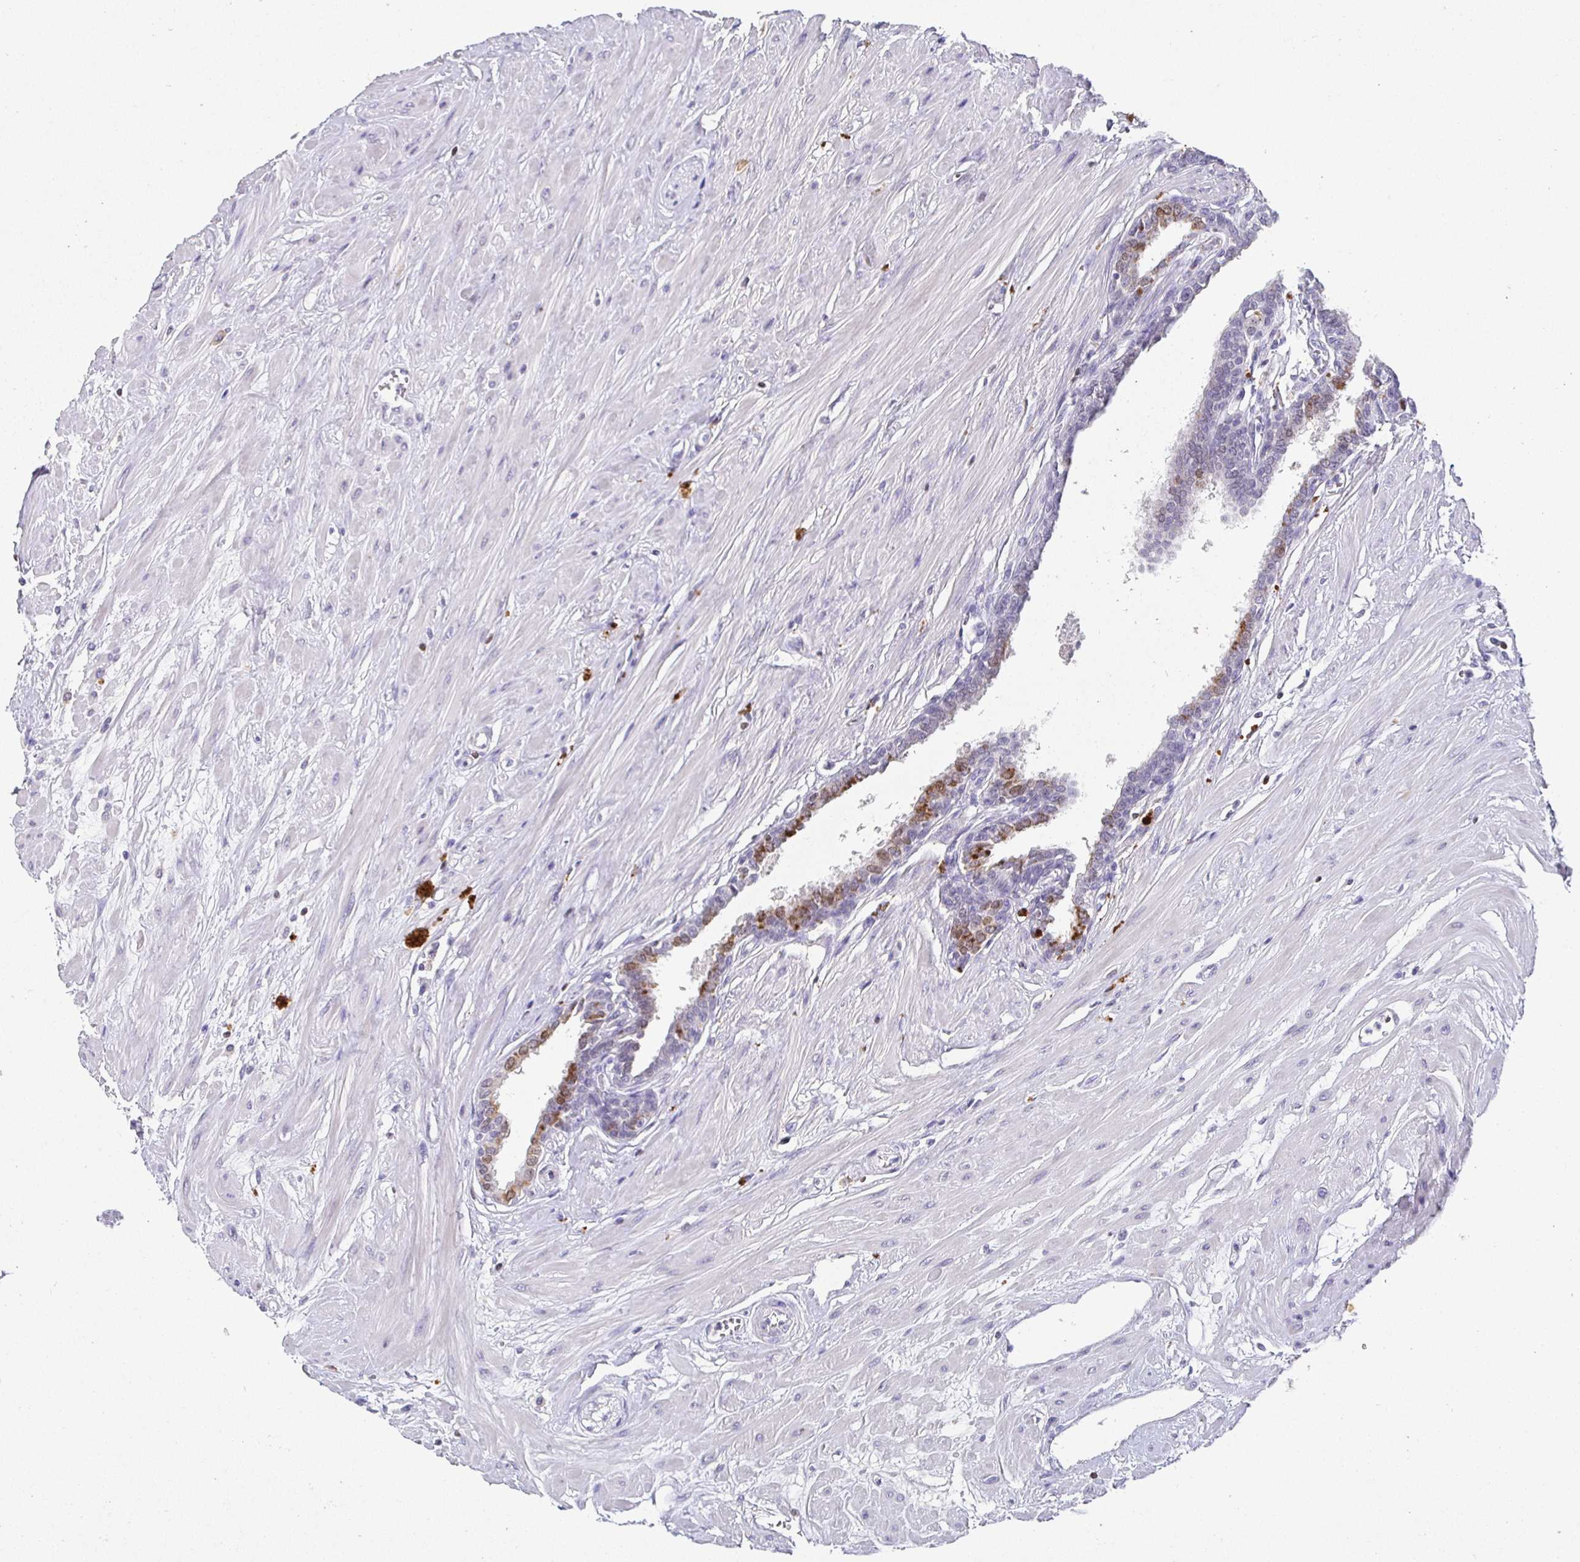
{"staining": {"intensity": "moderate", "quantity": "25%-75%", "location": "nuclear"}, "tissue": "seminal vesicle", "cell_type": "Glandular cells", "image_type": "normal", "snomed": [{"axis": "morphology", "description": "Normal tissue, NOS"}, {"axis": "topography", "description": "Prostate"}, {"axis": "topography", "description": "Seminal veicle"}], "caption": "Protein staining of normal seminal vesicle displays moderate nuclear positivity in approximately 25%-75% of glandular cells.", "gene": "SATB1", "patient": {"sex": "male", "age": 60}}